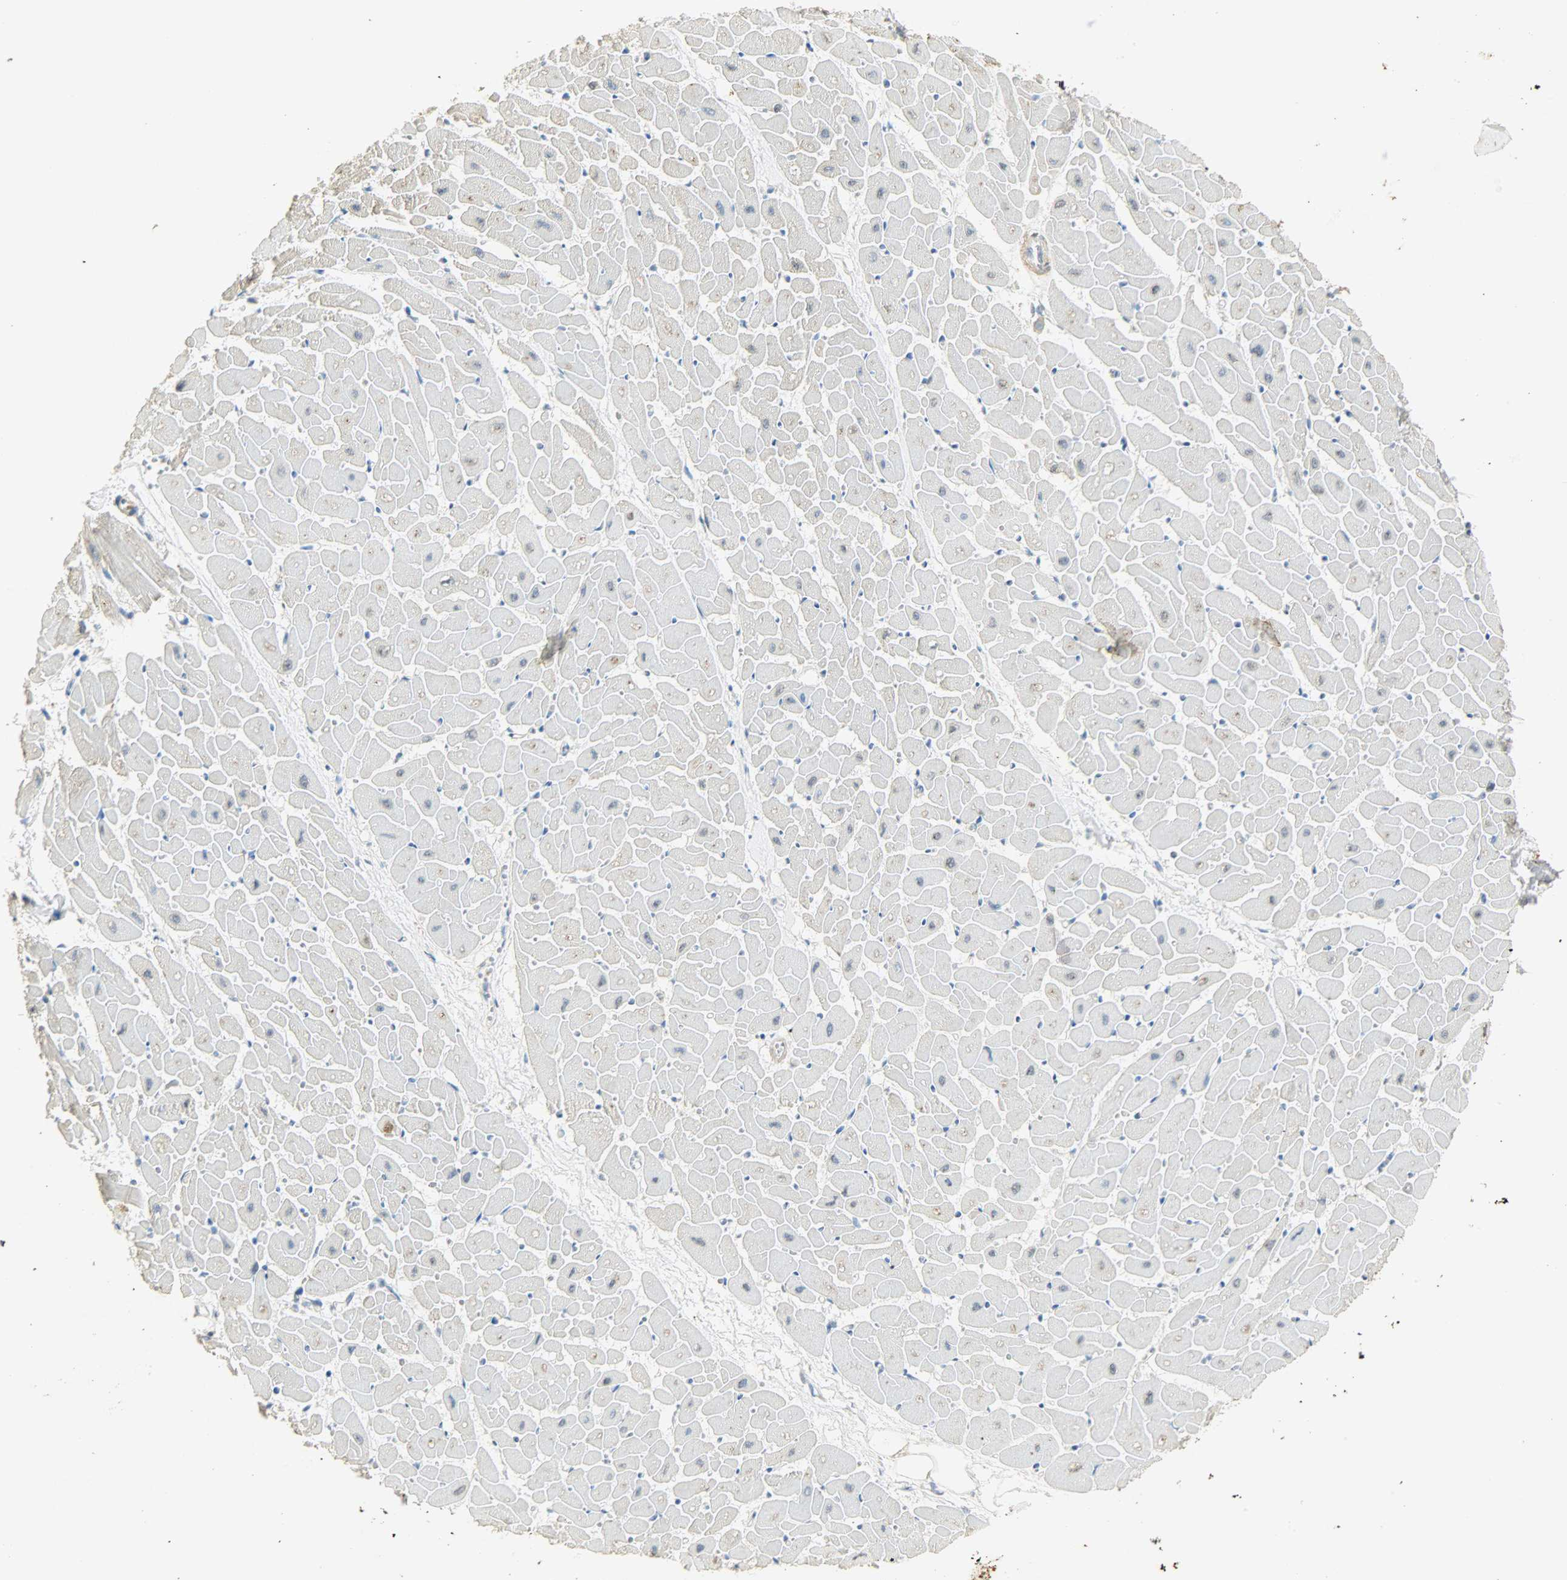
{"staining": {"intensity": "moderate", "quantity": "<25%", "location": "nuclear"}, "tissue": "heart muscle", "cell_type": "Cardiomyocytes", "image_type": "normal", "snomed": [{"axis": "morphology", "description": "Normal tissue, NOS"}, {"axis": "topography", "description": "Heart"}], "caption": "Human heart muscle stained for a protein (brown) displays moderate nuclear positive staining in approximately <25% of cardiomyocytes.", "gene": "USP13", "patient": {"sex": "female", "age": 19}}